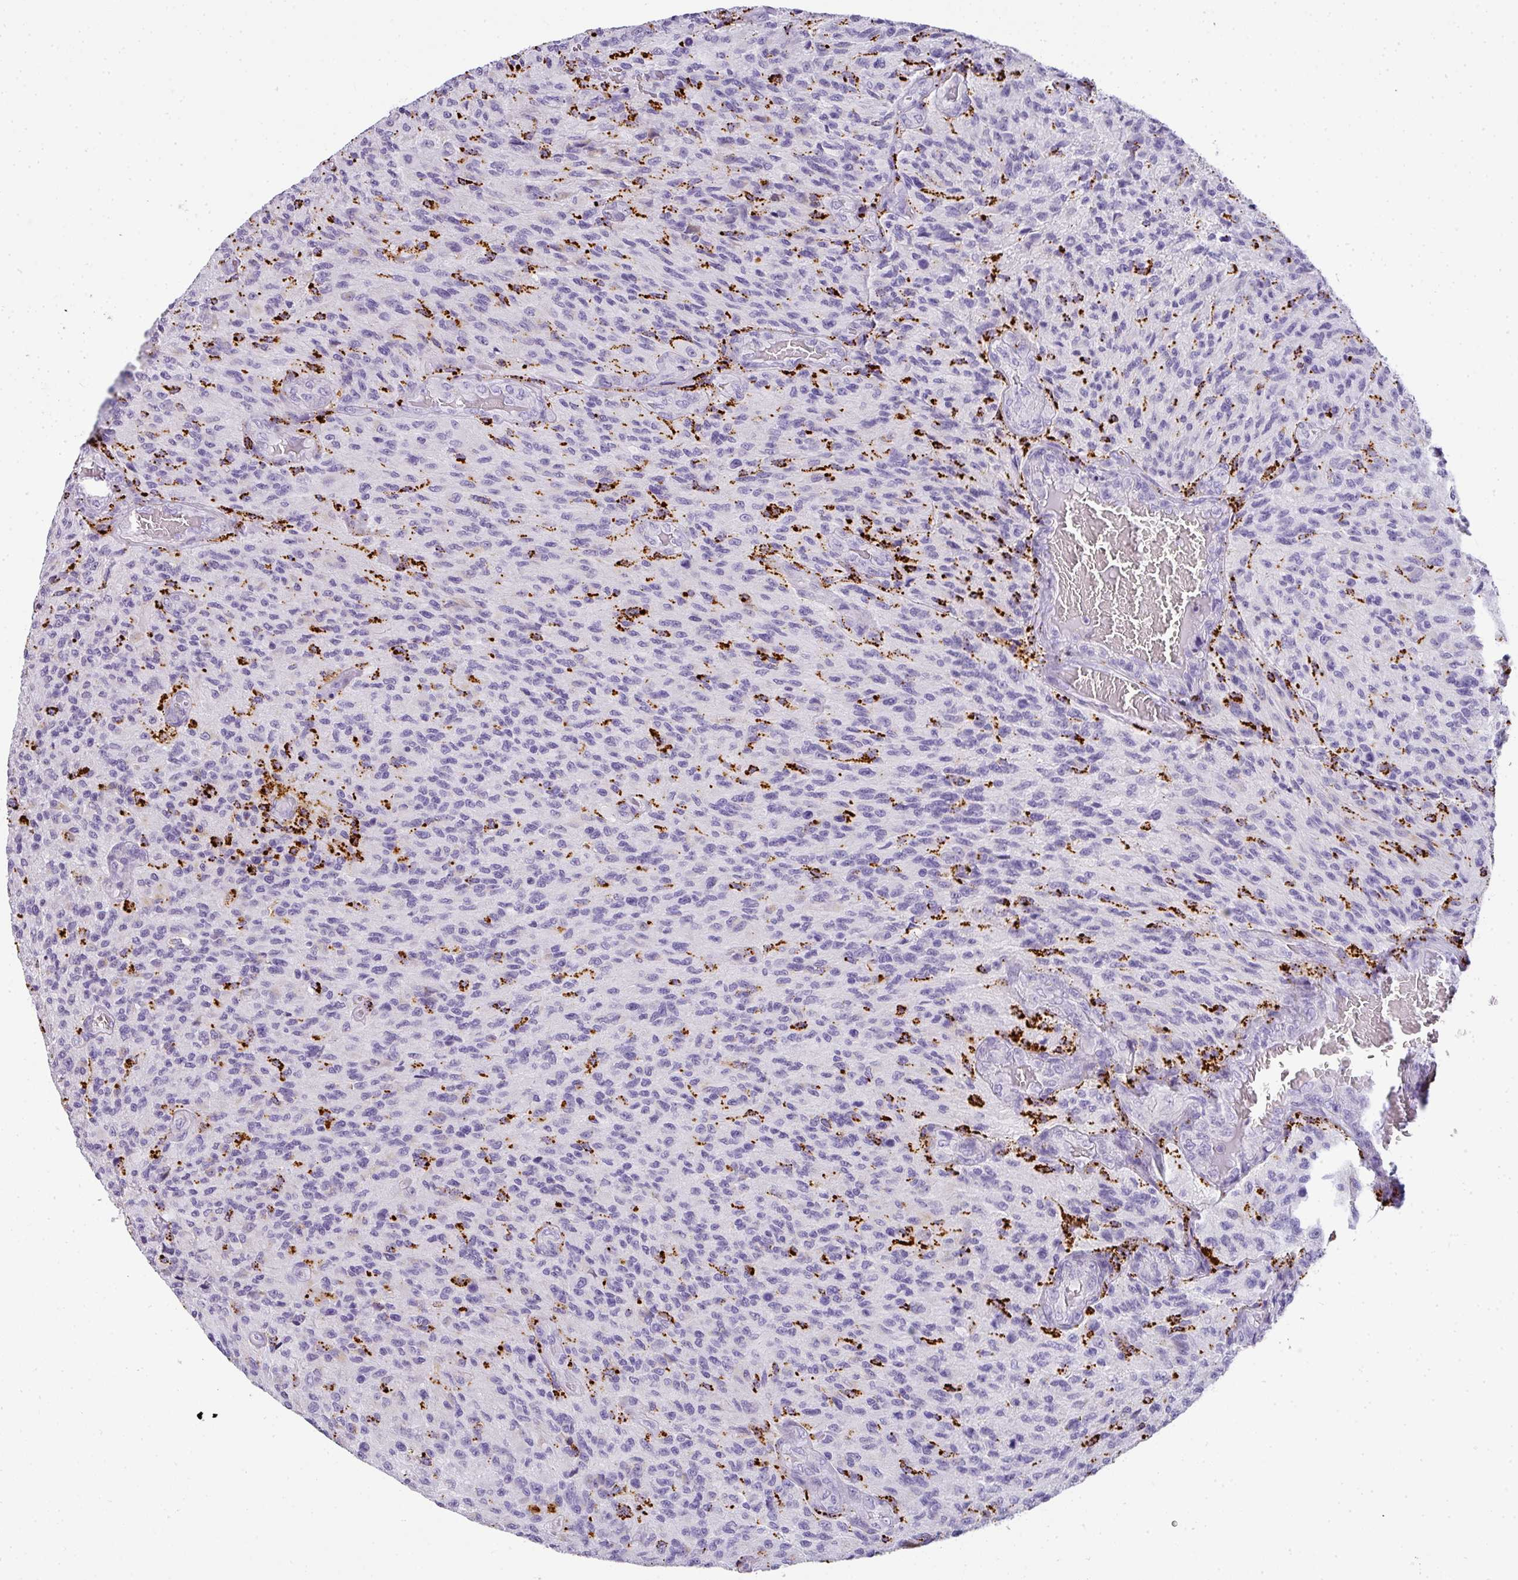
{"staining": {"intensity": "negative", "quantity": "none", "location": "none"}, "tissue": "glioma", "cell_type": "Tumor cells", "image_type": "cancer", "snomed": [{"axis": "morphology", "description": "Normal tissue, NOS"}, {"axis": "morphology", "description": "Glioma, malignant, High grade"}, {"axis": "topography", "description": "Cerebral cortex"}], "caption": "Image shows no significant protein expression in tumor cells of glioma.", "gene": "MMACHC", "patient": {"sex": "male", "age": 56}}